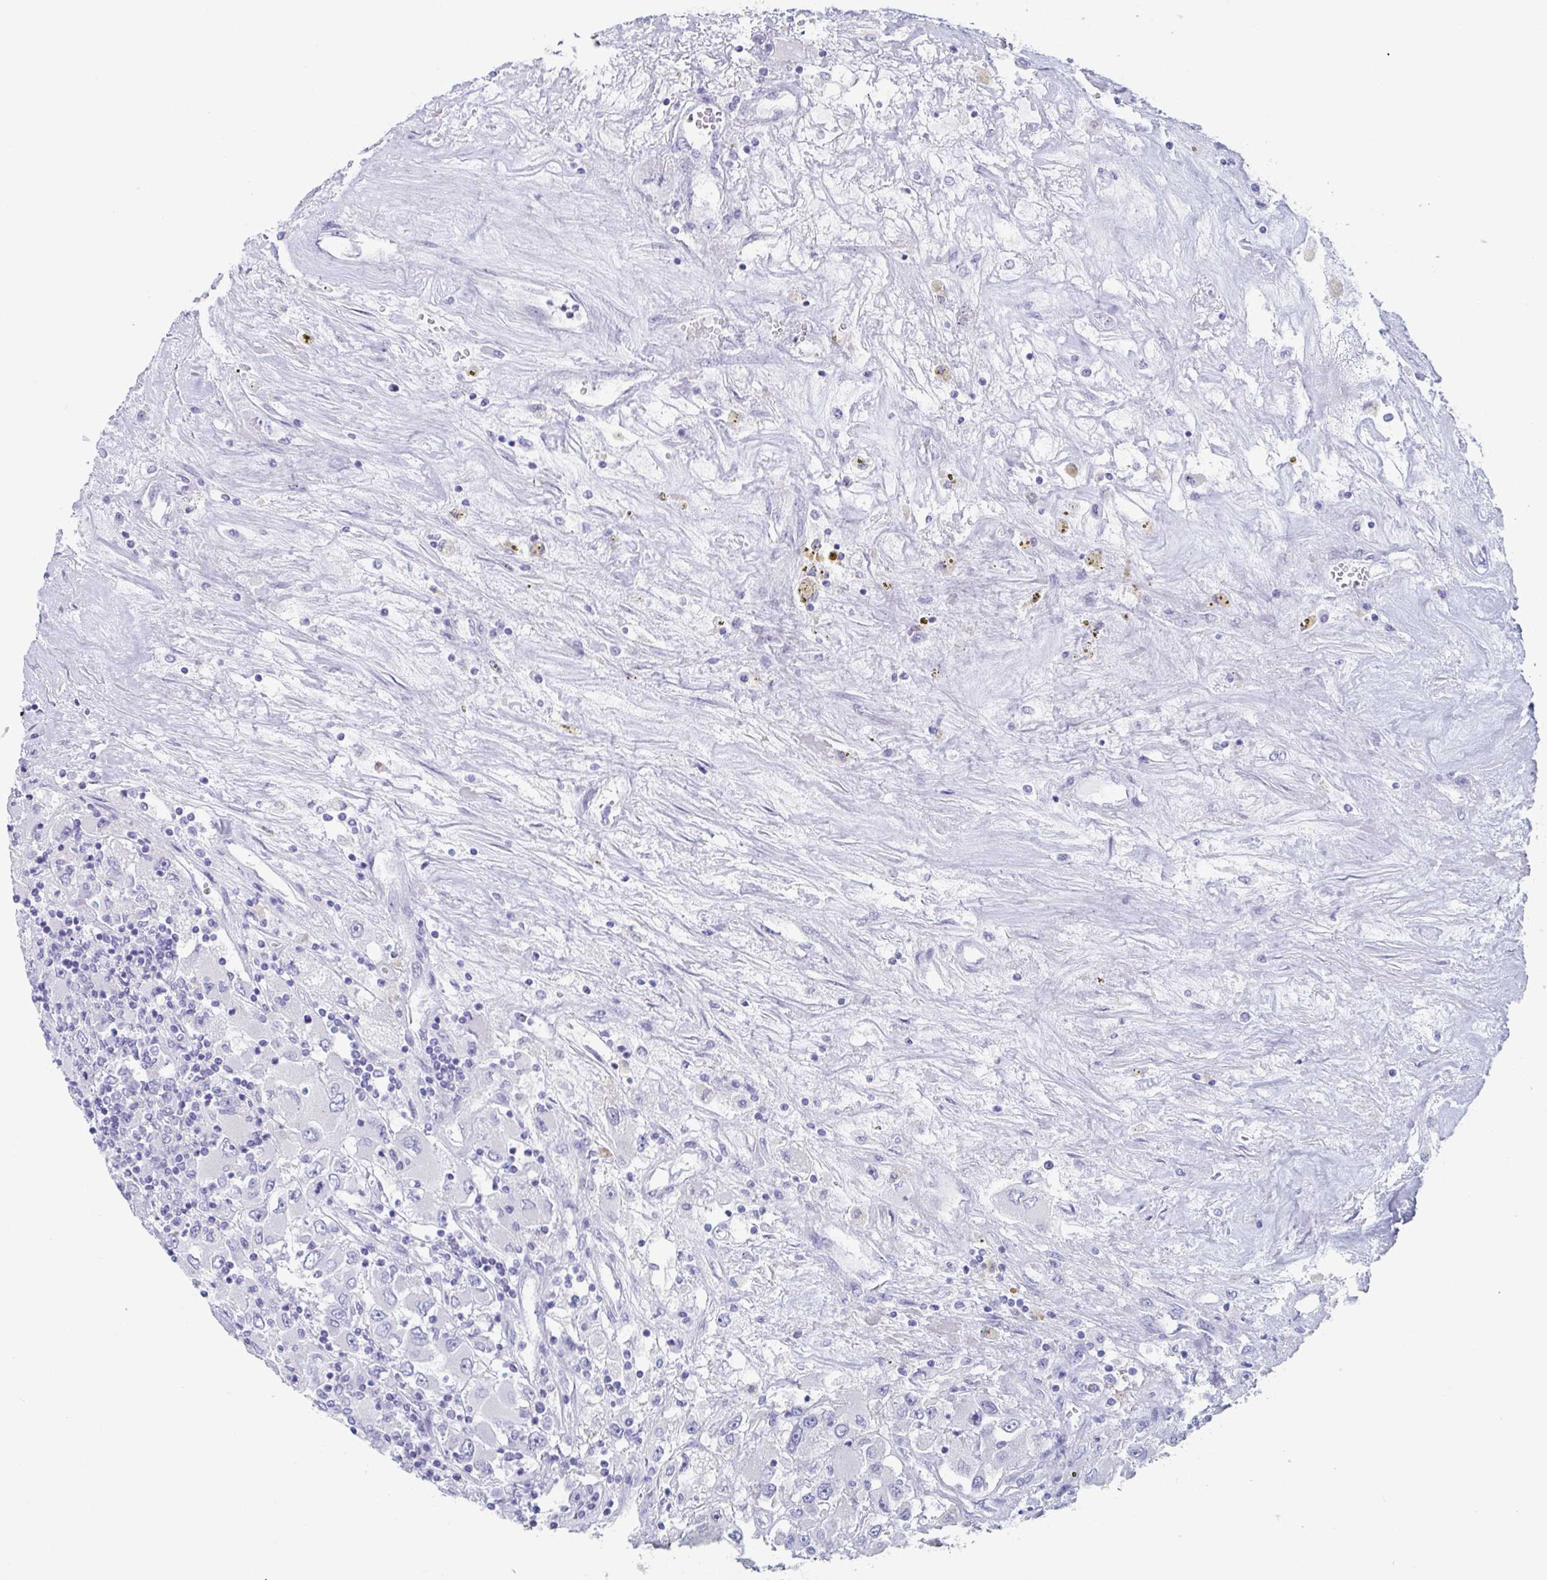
{"staining": {"intensity": "negative", "quantity": "none", "location": "none"}, "tissue": "renal cancer", "cell_type": "Tumor cells", "image_type": "cancer", "snomed": [{"axis": "morphology", "description": "Adenocarcinoma, NOS"}, {"axis": "topography", "description": "Kidney"}], "caption": "This is an immunohistochemistry histopathology image of human adenocarcinoma (renal). There is no staining in tumor cells.", "gene": "ZPBP", "patient": {"sex": "female", "age": 52}}